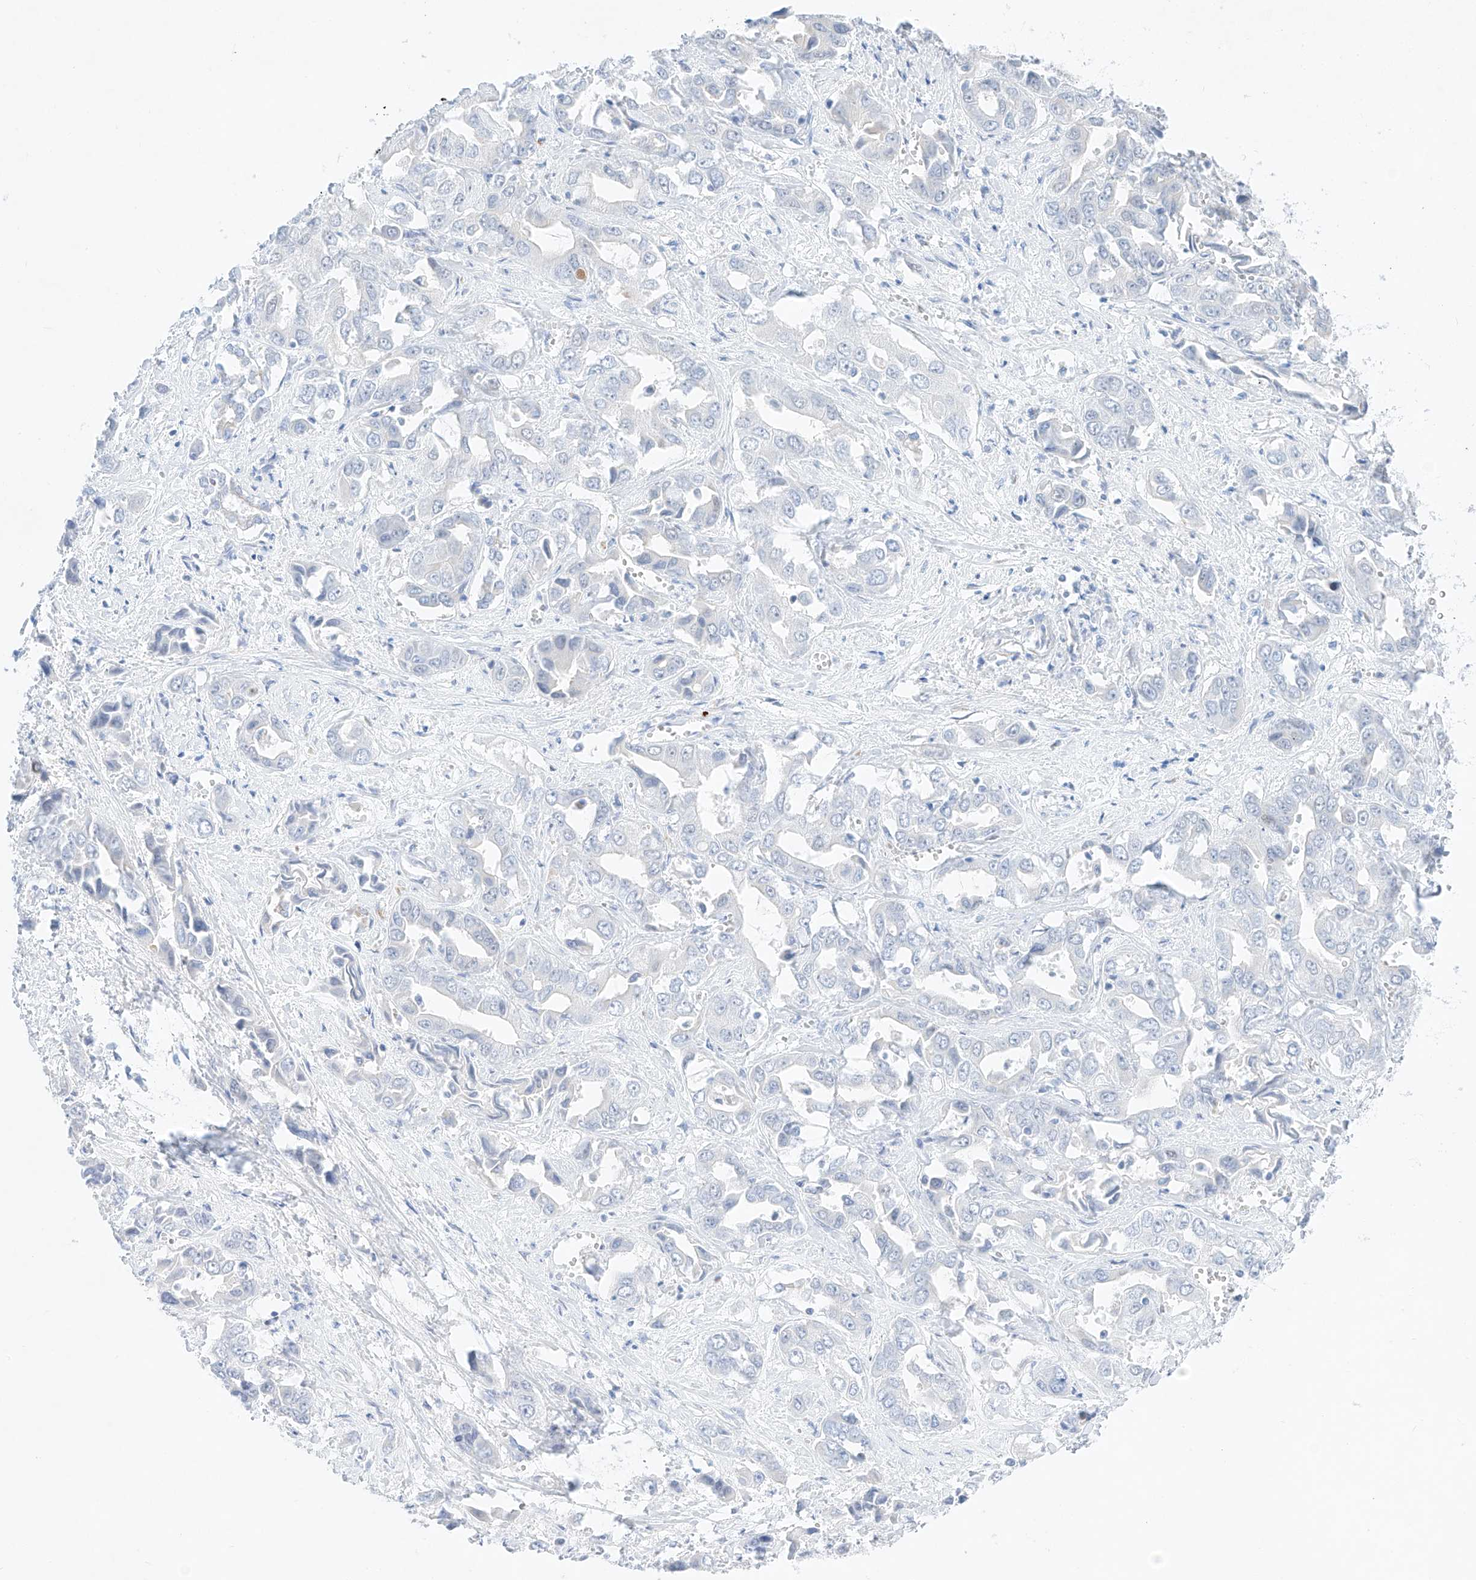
{"staining": {"intensity": "negative", "quantity": "none", "location": "none"}, "tissue": "liver cancer", "cell_type": "Tumor cells", "image_type": "cancer", "snomed": [{"axis": "morphology", "description": "Cholangiocarcinoma"}, {"axis": "topography", "description": "Liver"}], "caption": "An image of liver cancer stained for a protein demonstrates no brown staining in tumor cells.", "gene": "NT5C3B", "patient": {"sex": "female", "age": 52}}